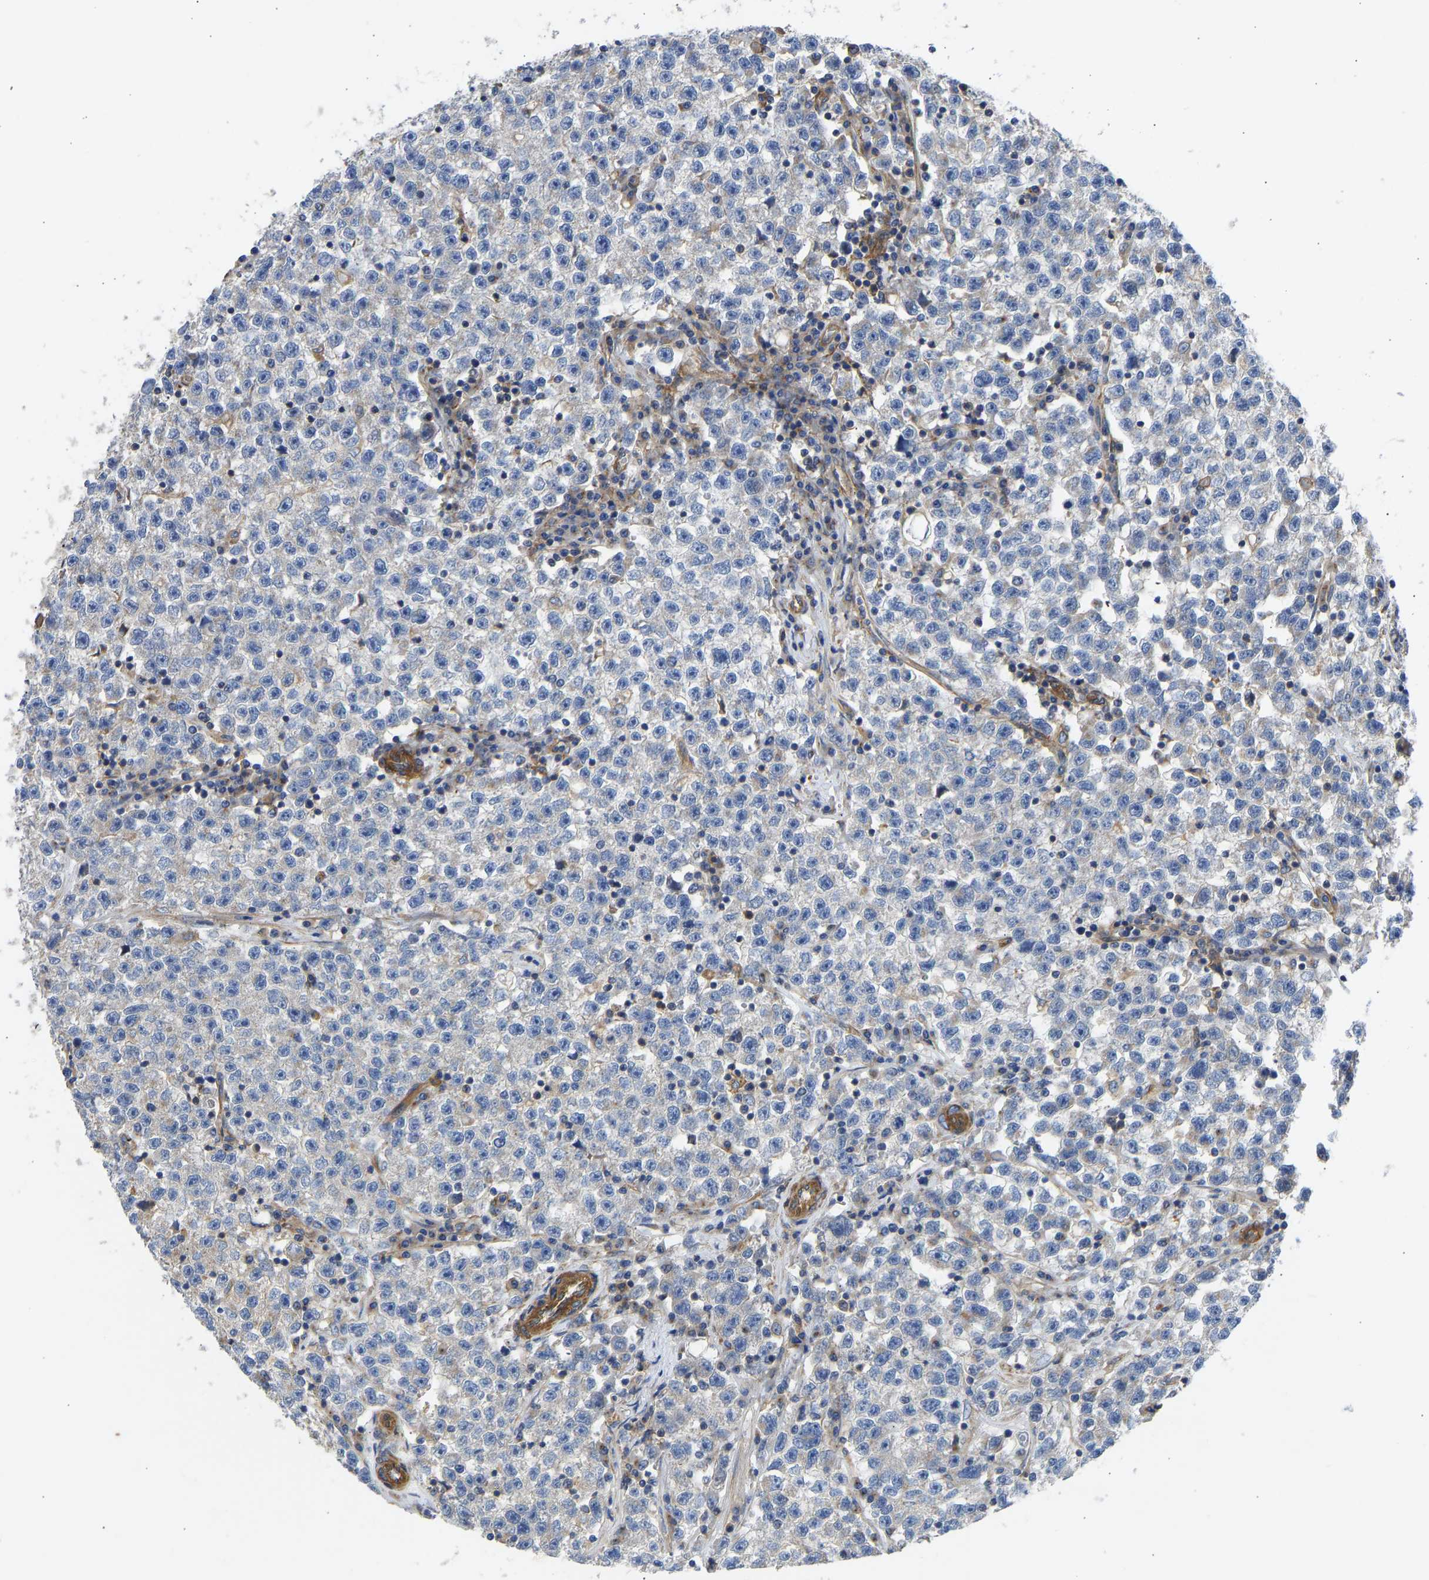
{"staining": {"intensity": "negative", "quantity": "none", "location": "none"}, "tissue": "testis cancer", "cell_type": "Tumor cells", "image_type": "cancer", "snomed": [{"axis": "morphology", "description": "Seminoma, NOS"}, {"axis": "topography", "description": "Testis"}], "caption": "Immunohistochemistry micrograph of neoplastic tissue: testis seminoma stained with DAB (3,3'-diaminobenzidine) shows no significant protein positivity in tumor cells. Nuclei are stained in blue.", "gene": "MYO1C", "patient": {"sex": "male", "age": 22}}